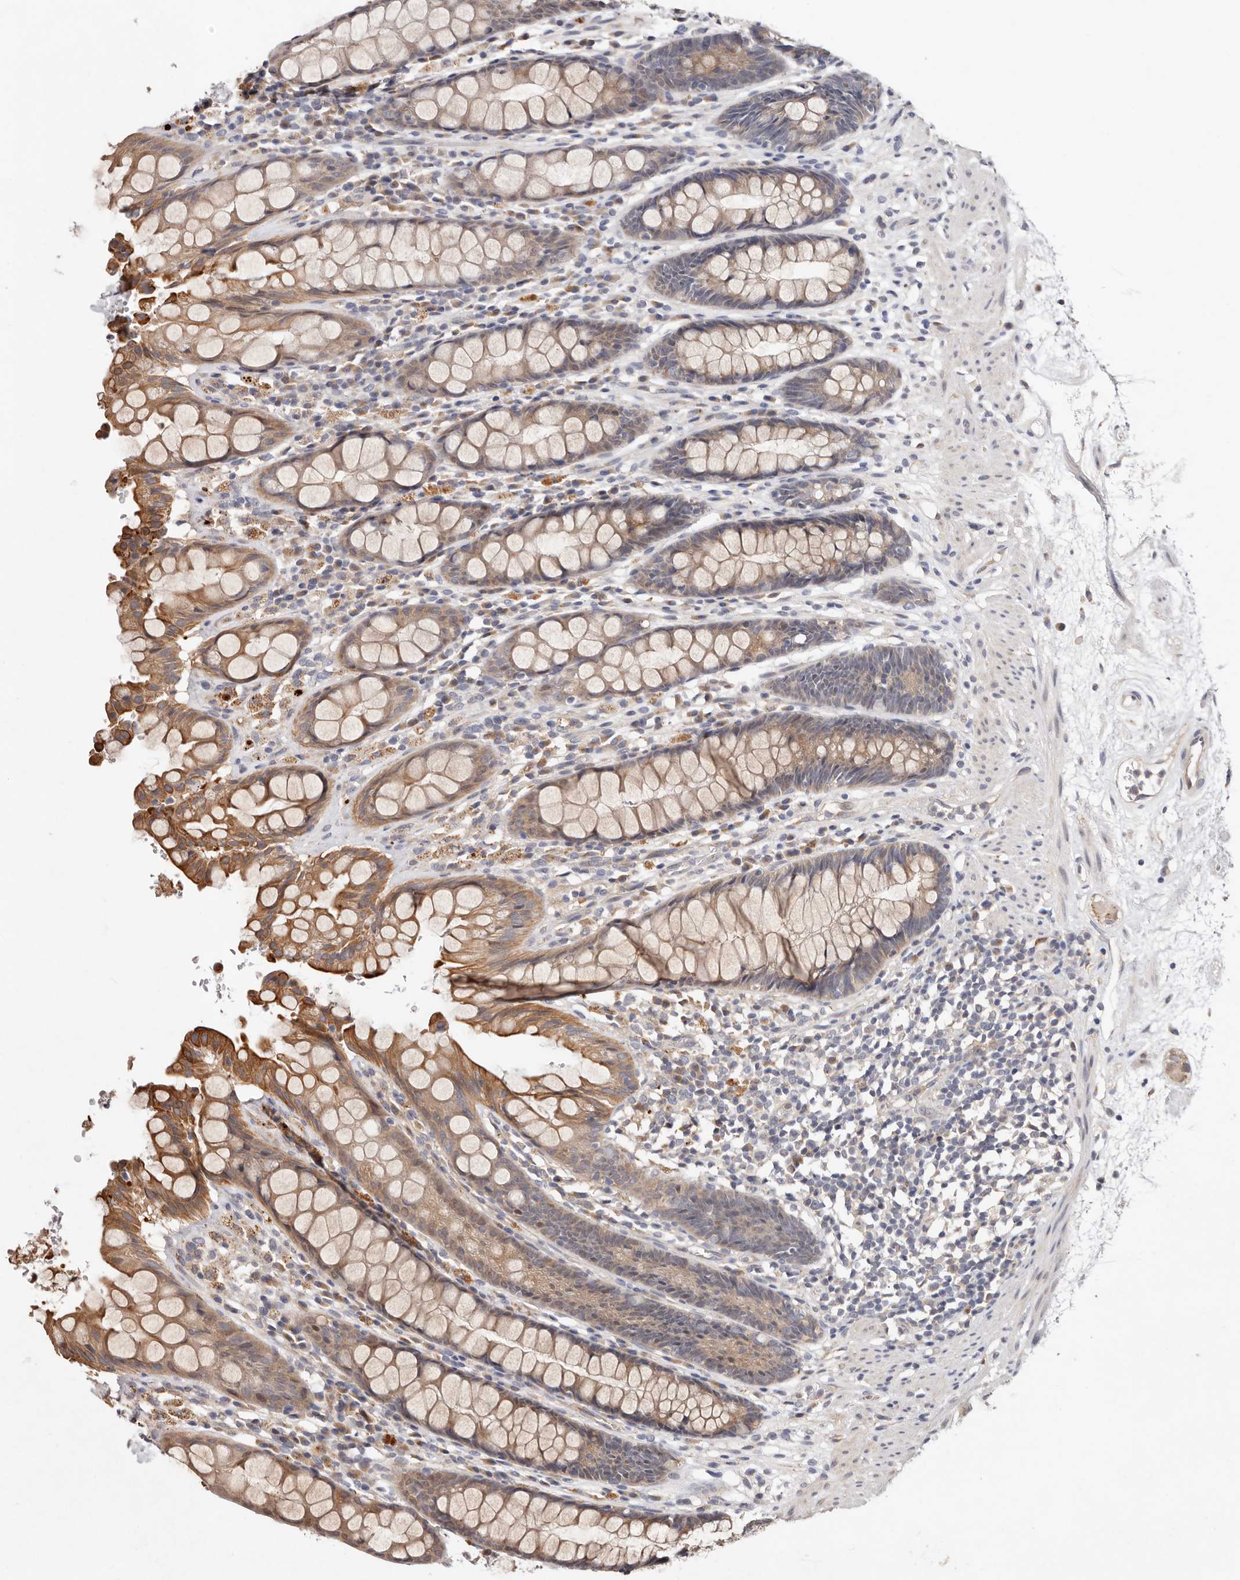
{"staining": {"intensity": "moderate", "quantity": ">75%", "location": "cytoplasmic/membranous"}, "tissue": "rectum", "cell_type": "Glandular cells", "image_type": "normal", "snomed": [{"axis": "morphology", "description": "Normal tissue, NOS"}, {"axis": "topography", "description": "Rectum"}], "caption": "Protein expression analysis of normal rectum demonstrates moderate cytoplasmic/membranous expression in approximately >75% of glandular cells. Nuclei are stained in blue.", "gene": "USP33", "patient": {"sex": "male", "age": 64}}